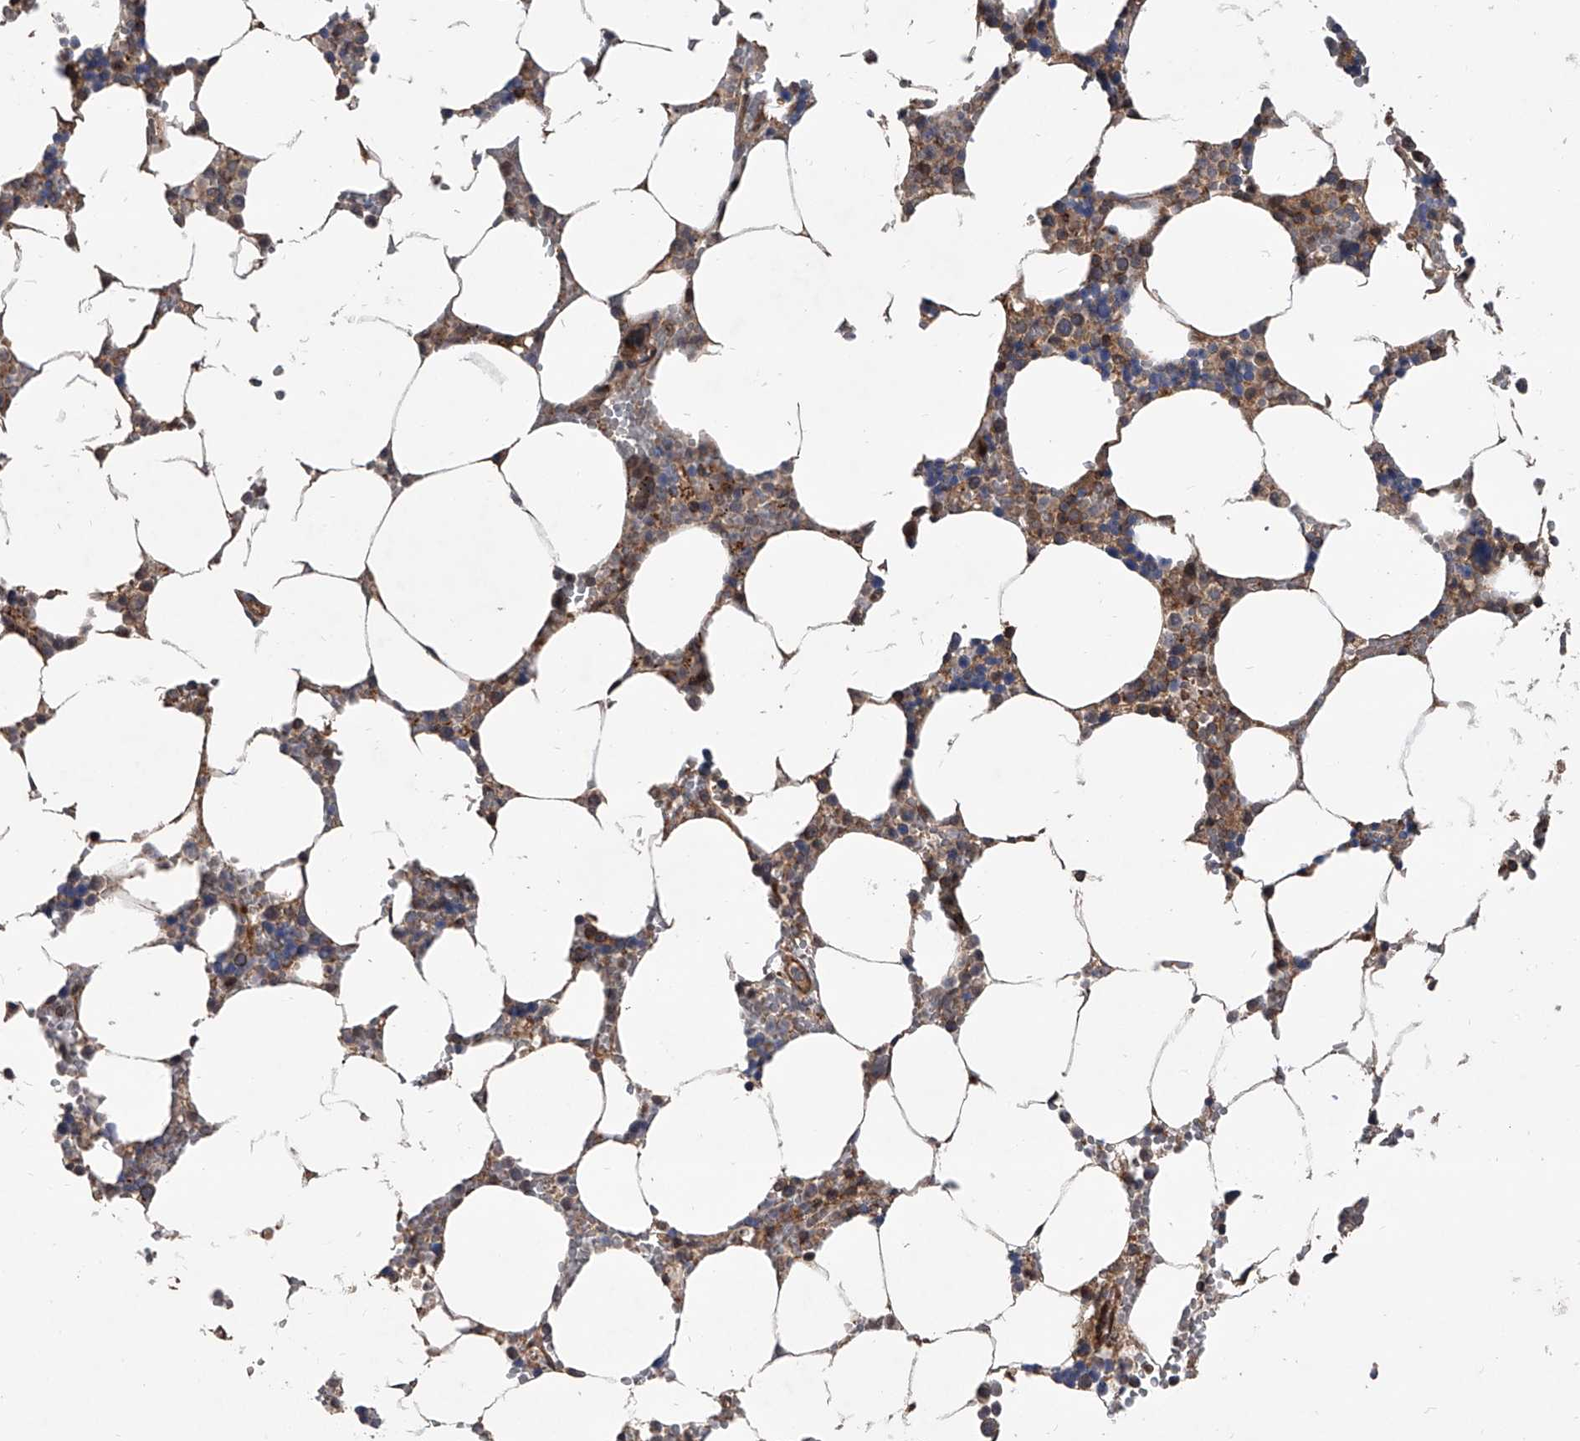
{"staining": {"intensity": "moderate", "quantity": "<25%", "location": "cytoplasmic/membranous"}, "tissue": "bone marrow", "cell_type": "Hematopoietic cells", "image_type": "normal", "snomed": [{"axis": "morphology", "description": "Normal tissue, NOS"}, {"axis": "topography", "description": "Bone marrow"}], "caption": "DAB immunohistochemical staining of unremarkable human bone marrow exhibits moderate cytoplasmic/membranous protein positivity in approximately <25% of hematopoietic cells. Using DAB (3,3'-diaminobenzidine) (brown) and hematoxylin (blue) stains, captured at high magnification using brightfield microscopy.", "gene": "USP47", "patient": {"sex": "male", "age": 70}}